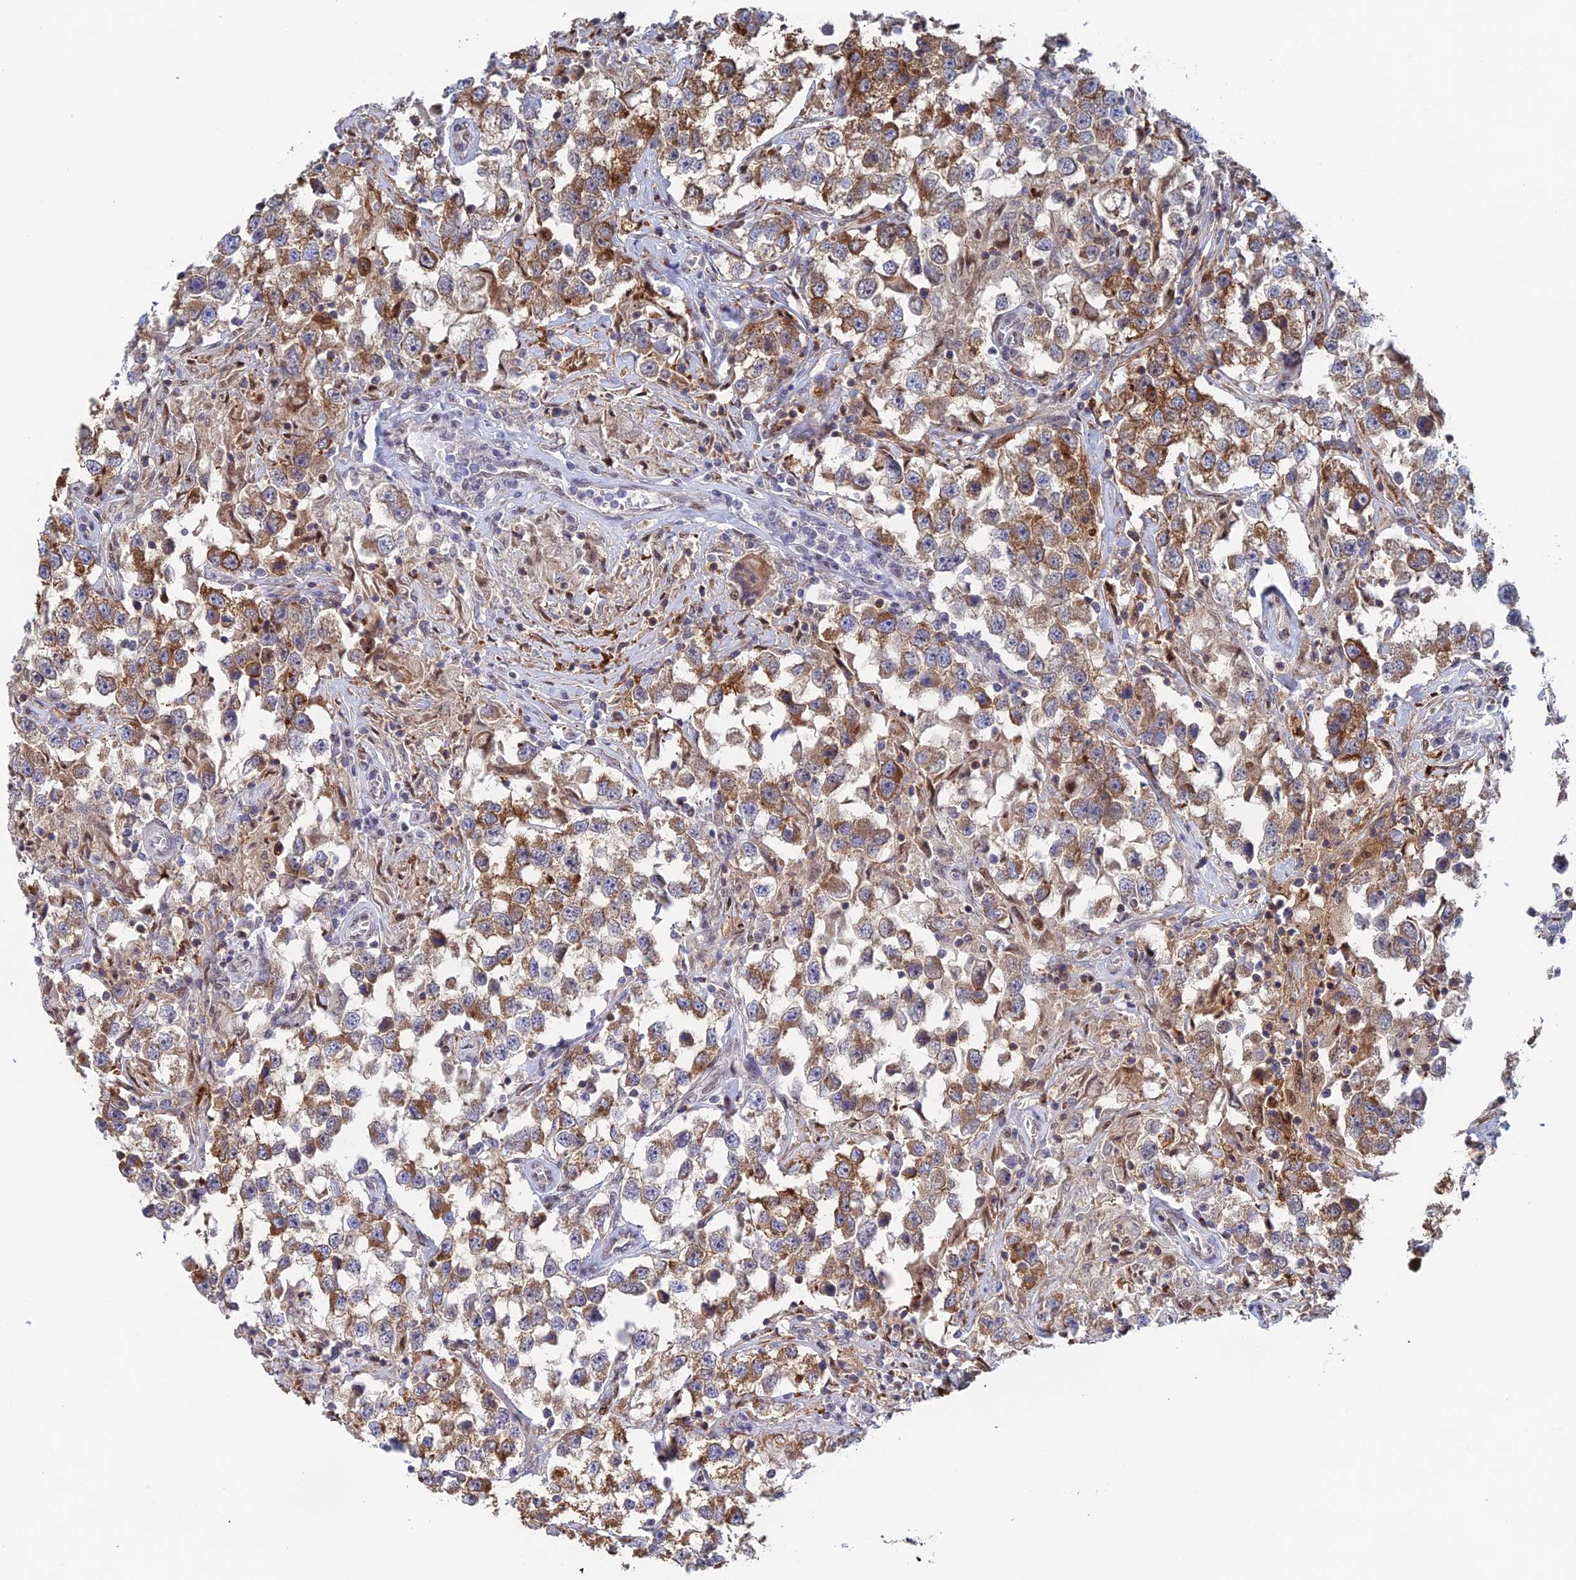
{"staining": {"intensity": "moderate", "quantity": ">75%", "location": "cytoplasmic/membranous"}, "tissue": "testis cancer", "cell_type": "Tumor cells", "image_type": "cancer", "snomed": [{"axis": "morphology", "description": "Seminoma, NOS"}, {"axis": "topography", "description": "Testis"}], "caption": "This histopathology image displays testis cancer stained with IHC to label a protein in brown. The cytoplasmic/membranous of tumor cells show moderate positivity for the protein. Nuclei are counter-stained blue.", "gene": "MRPL17", "patient": {"sex": "male", "age": 46}}